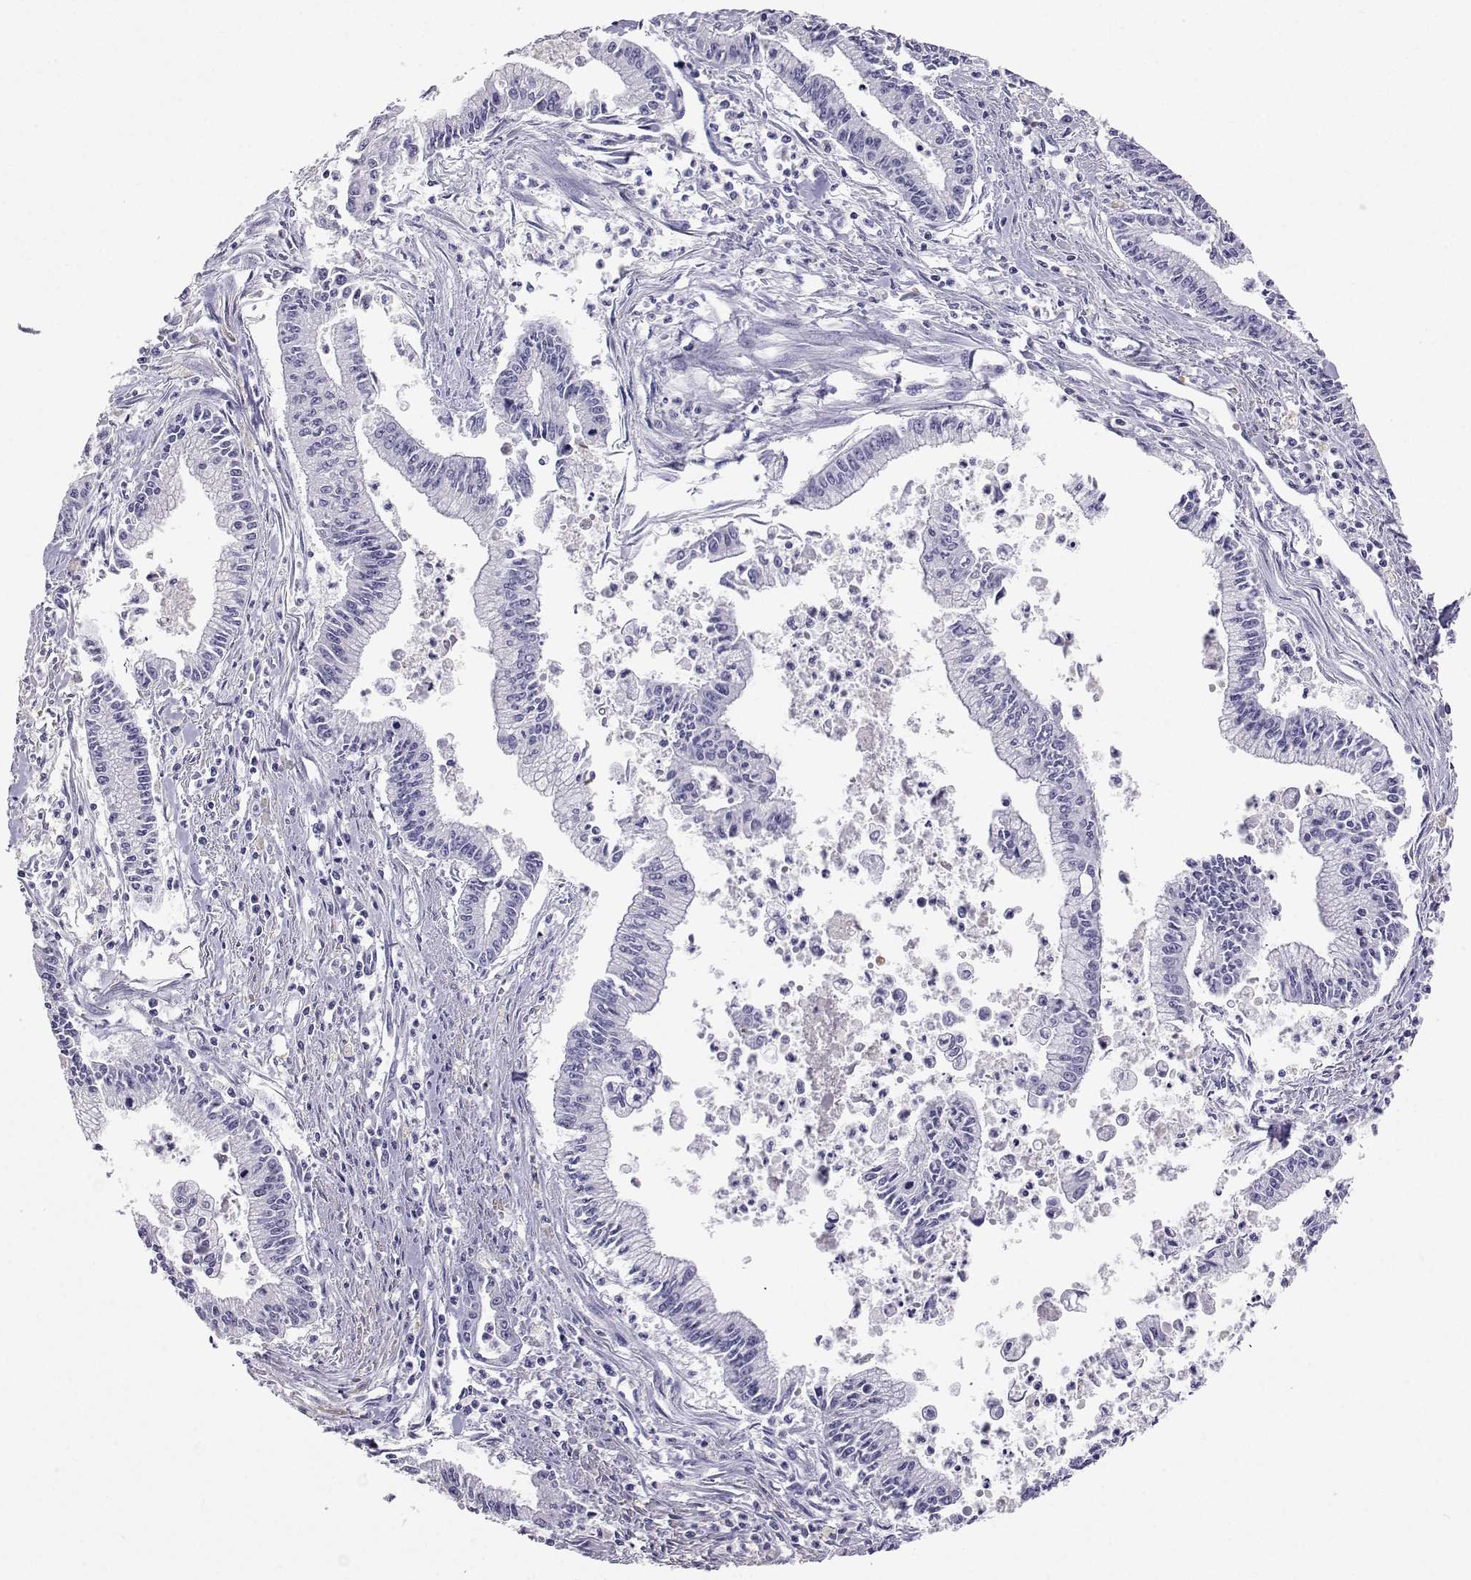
{"staining": {"intensity": "negative", "quantity": "none", "location": "none"}, "tissue": "pancreatic cancer", "cell_type": "Tumor cells", "image_type": "cancer", "snomed": [{"axis": "morphology", "description": "Adenocarcinoma, NOS"}, {"axis": "topography", "description": "Pancreas"}], "caption": "High power microscopy micrograph of an immunohistochemistry image of pancreatic adenocarcinoma, revealing no significant expression in tumor cells.", "gene": "PLIN4", "patient": {"sex": "female", "age": 65}}